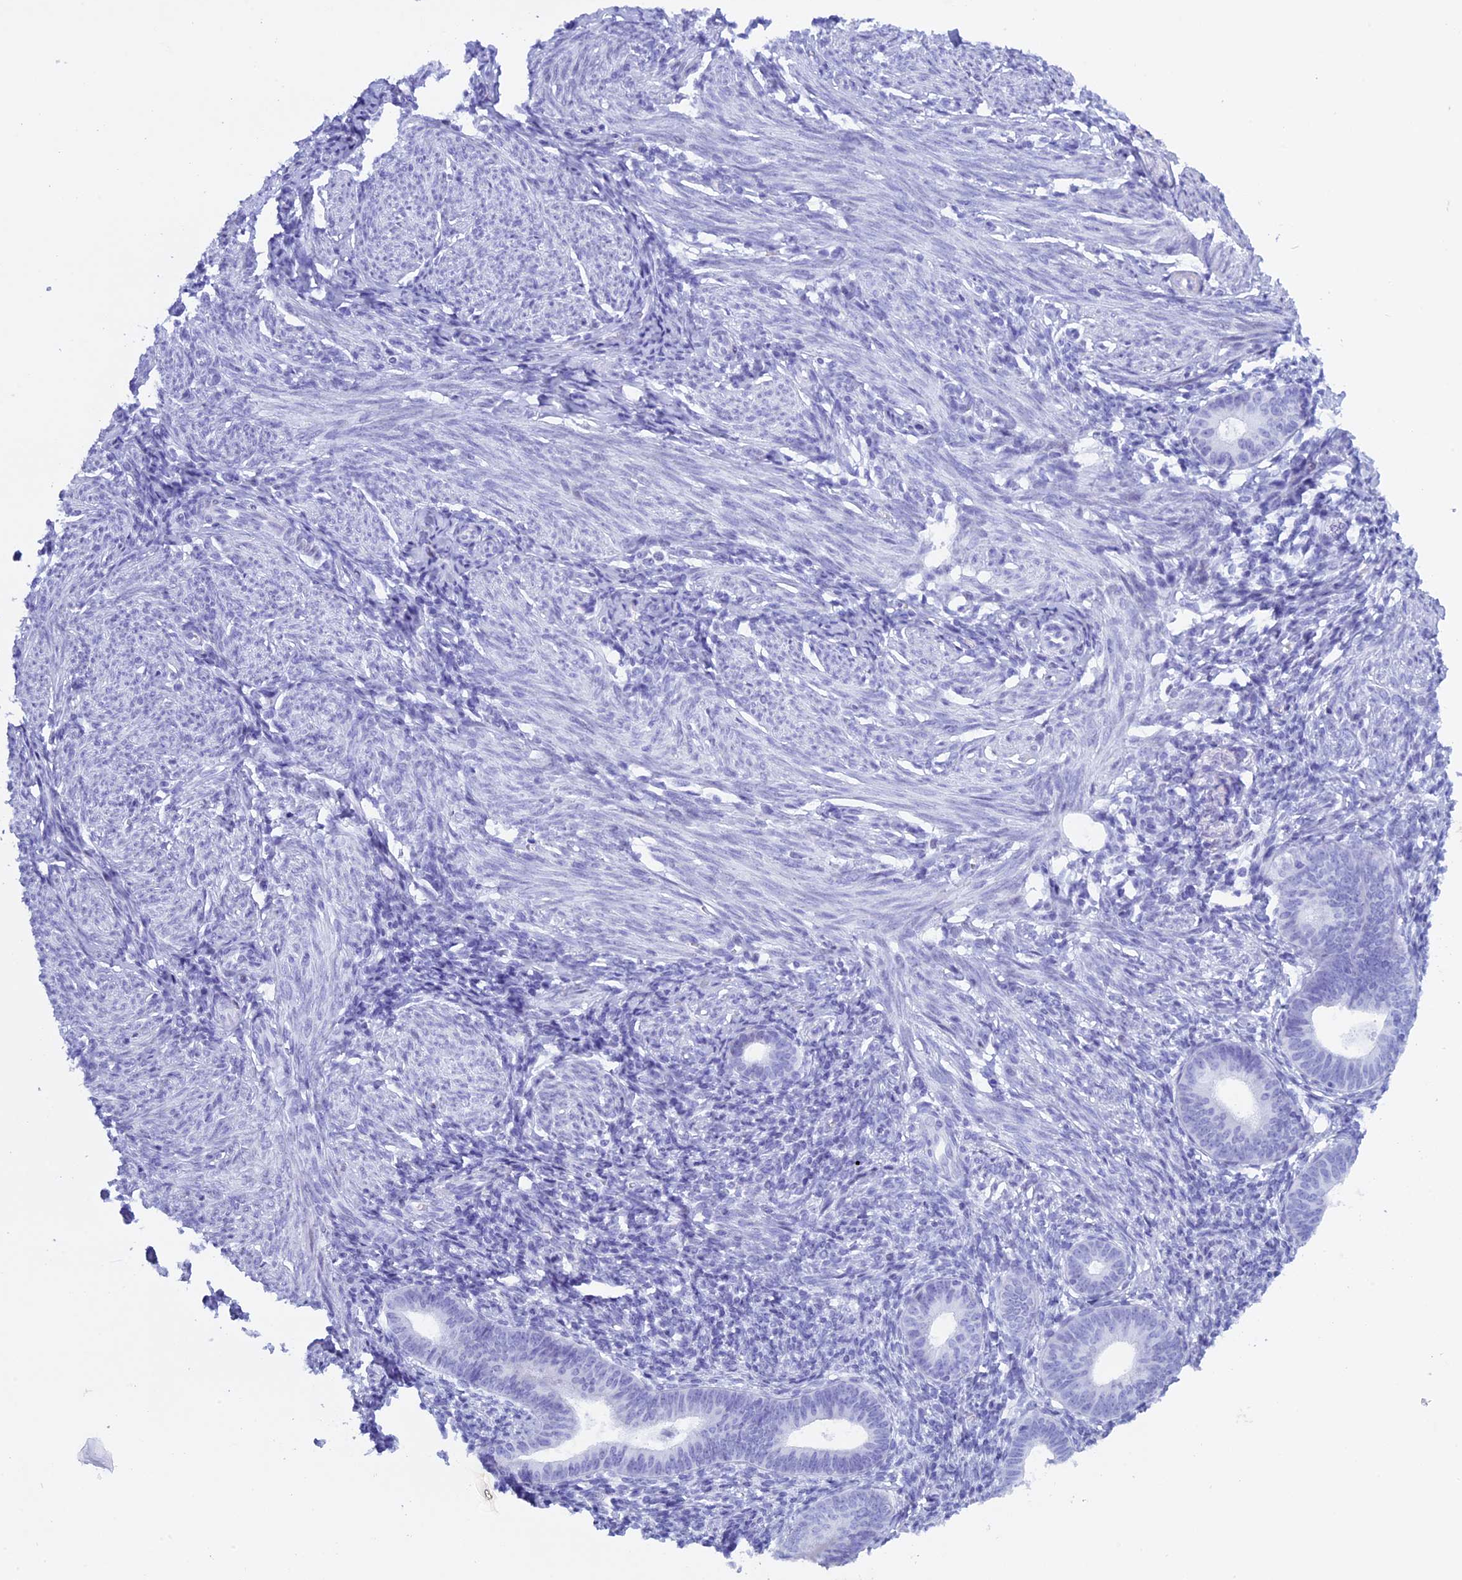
{"staining": {"intensity": "negative", "quantity": "none", "location": "none"}, "tissue": "endometrium", "cell_type": "Cells in endometrial stroma", "image_type": "normal", "snomed": [{"axis": "morphology", "description": "Normal tissue, NOS"}, {"axis": "morphology", "description": "Adenocarcinoma, NOS"}, {"axis": "topography", "description": "Endometrium"}], "caption": "A high-resolution histopathology image shows immunohistochemistry staining of unremarkable endometrium, which displays no significant expression in cells in endometrial stroma.", "gene": "KCTD21", "patient": {"sex": "female", "age": 57}}